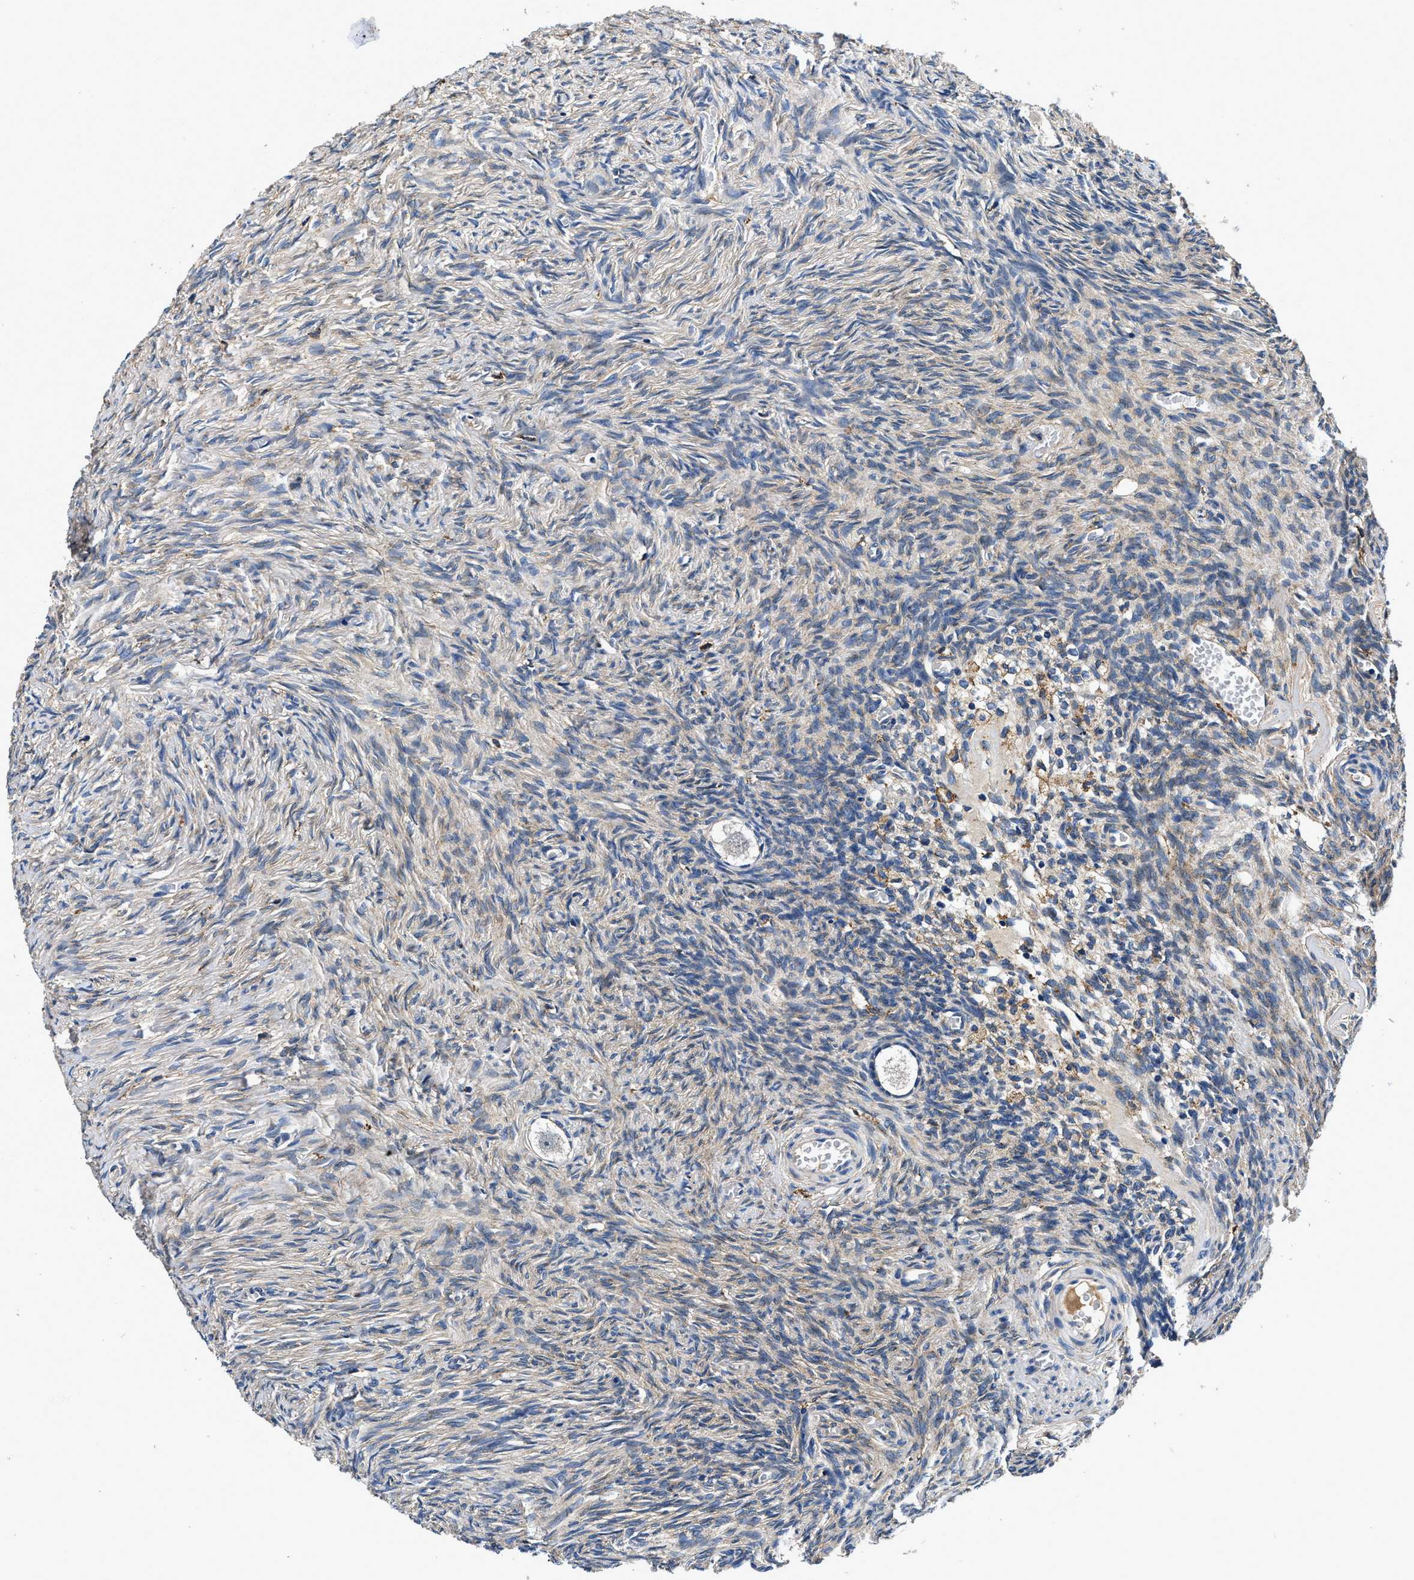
{"staining": {"intensity": "negative", "quantity": "none", "location": "none"}, "tissue": "ovary", "cell_type": "Follicle cells", "image_type": "normal", "snomed": [{"axis": "morphology", "description": "Normal tissue, NOS"}, {"axis": "topography", "description": "Ovary"}], "caption": "This is a micrograph of immunohistochemistry (IHC) staining of benign ovary, which shows no positivity in follicle cells. Nuclei are stained in blue.", "gene": "ZFAND3", "patient": {"sex": "female", "age": 27}}